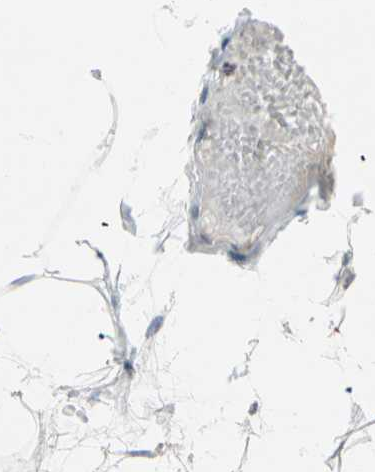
{"staining": {"intensity": "negative", "quantity": "none", "location": "none"}, "tissue": "adipose tissue", "cell_type": "Adipocytes", "image_type": "normal", "snomed": [{"axis": "morphology", "description": "Normal tissue, NOS"}, {"axis": "topography", "description": "Breast"}, {"axis": "topography", "description": "Adipose tissue"}], "caption": "Micrograph shows no protein positivity in adipocytes of benign adipose tissue. (DAB (3,3'-diaminobenzidine) immunohistochemistry (IHC) visualized using brightfield microscopy, high magnification).", "gene": "CENPA", "patient": {"sex": "female", "age": 25}}